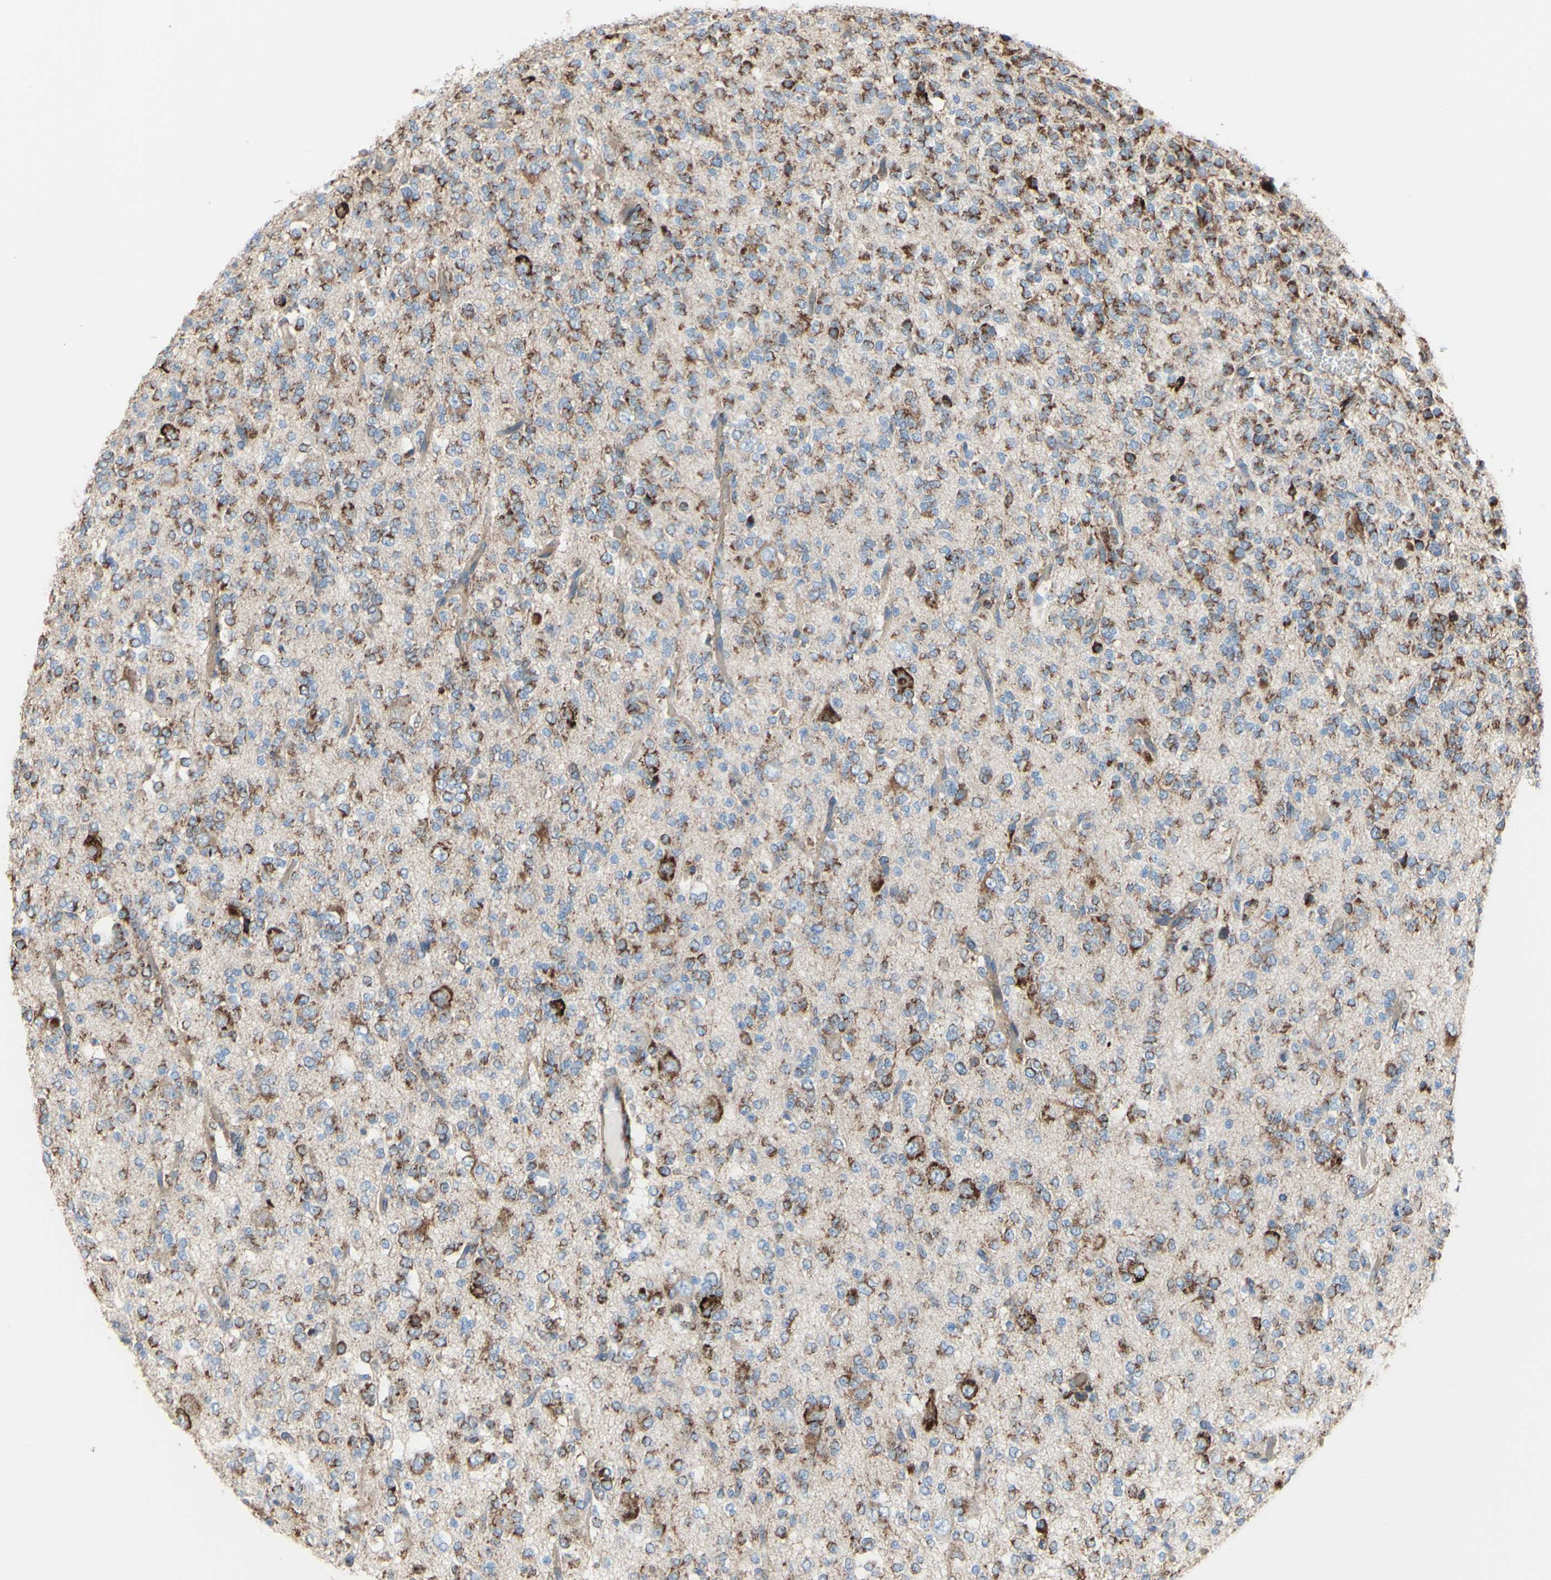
{"staining": {"intensity": "strong", "quantity": "25%-75%", "location": "cytoplasmic/membranous"}, "tissue": "glioma", "cell_type": "Tumor cells", "image_type": "cancer", "snomed": [{"axis": "morphology", "description": "Glioma, malignant, Low grade"}, {"axis": "topography", "description": "Brain"}], "caption": "Immunohistochemical staining of human malignant glioma (low-grade) displays strong cytoplasmic/membranous protein staining in about 25%-75% of tumor cells.", "gene": "AGPAT5", "patient": {"sex": "male", "age": 38}}